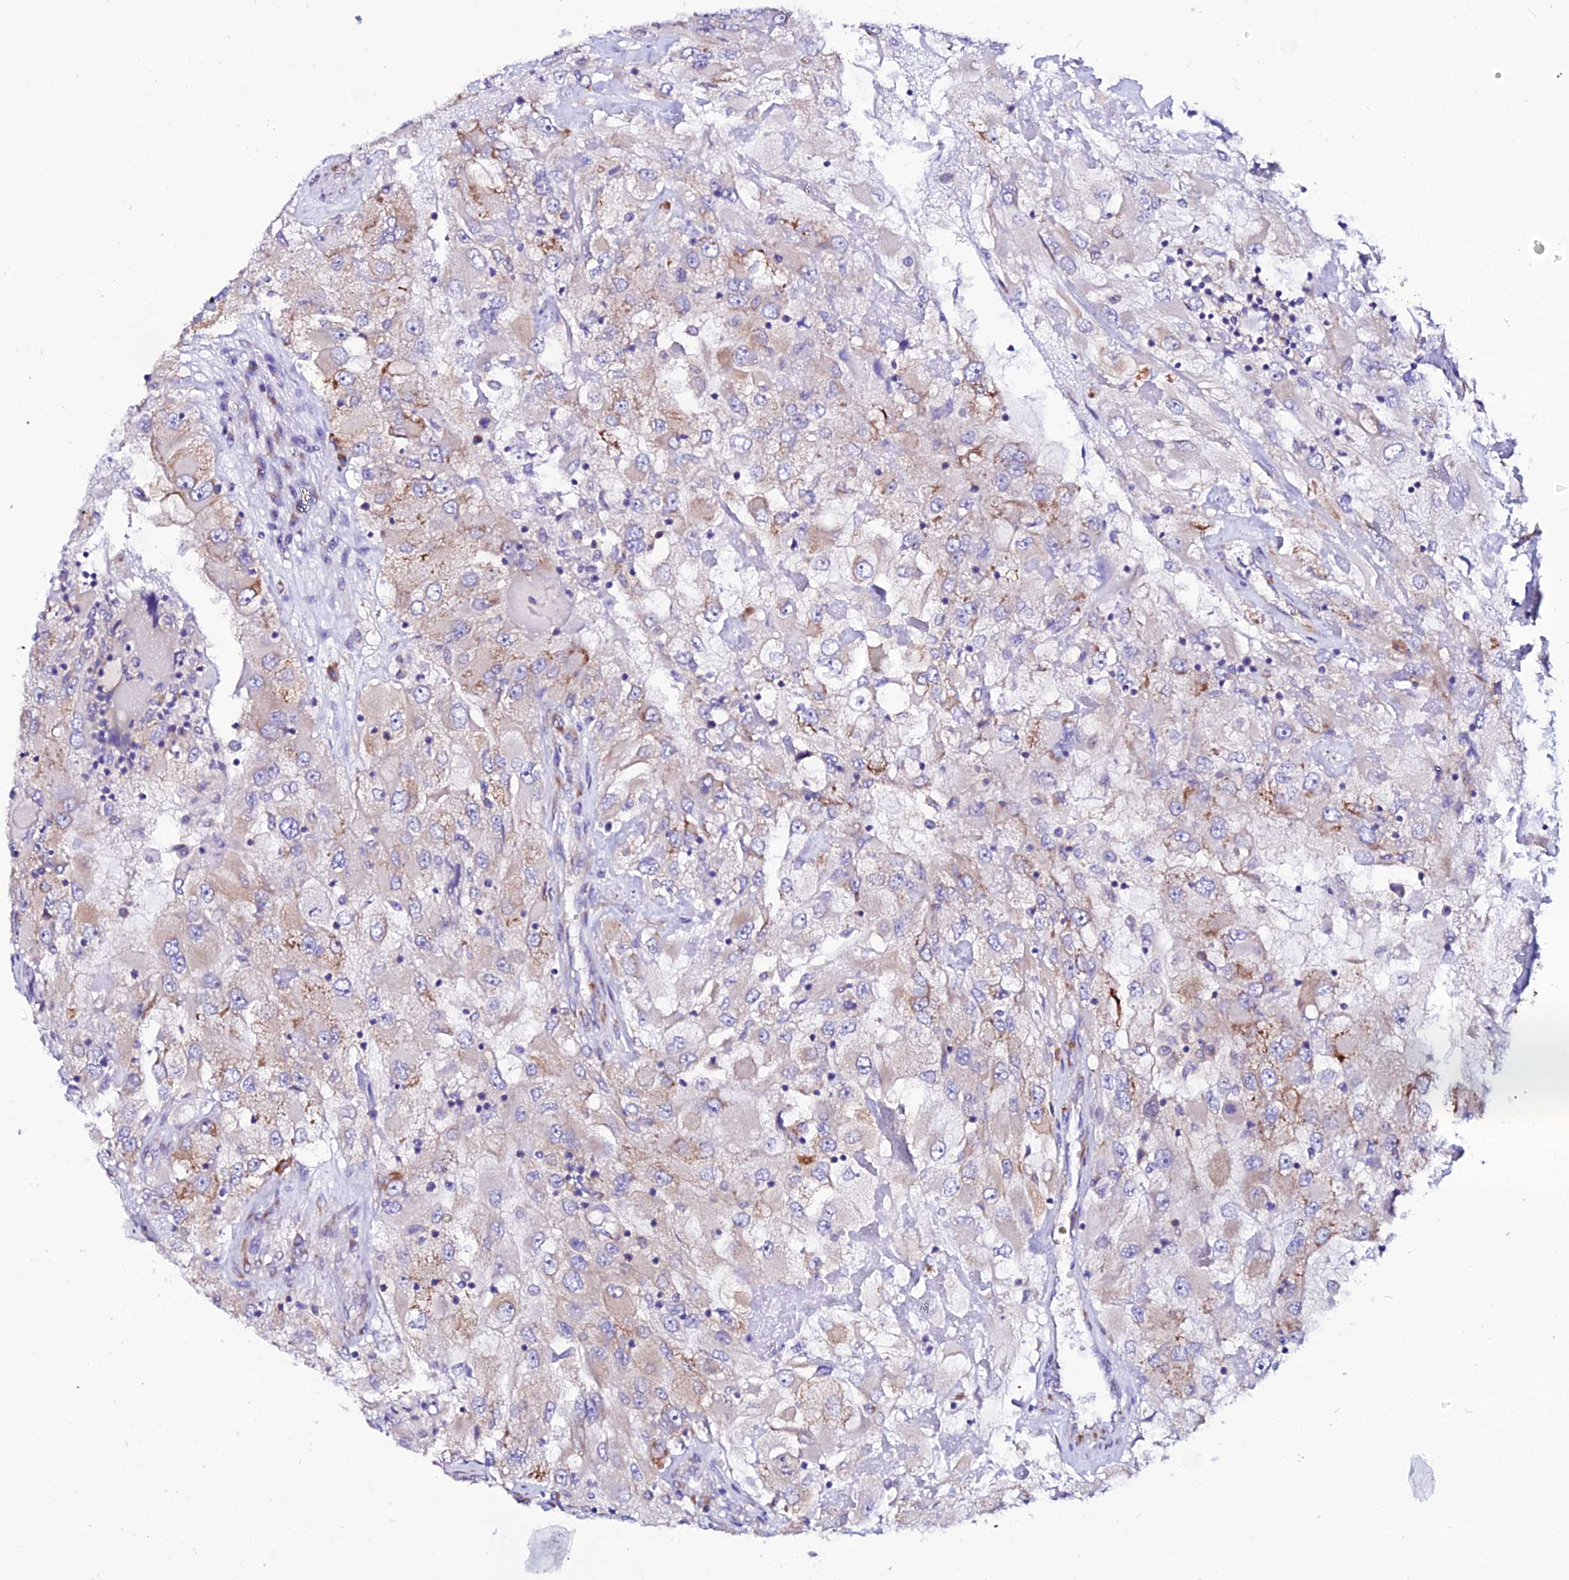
{"staining": {"intensity": "weak", "quantity": "25%-75%", "location": "cytoplasmic/membranous"}, "tissue": "renal cancer", "cell_type": "Tumor cells", "image_type": "cancer", "snomed": [{"axis": "morphology", "description": "Adenocarcinoma, NOS"}, {"axis": "topography", "description": "Kidney"}], "caption": "Renal cancer (adenocarcinoma) stained for a protein (brown) displays weak cytoplasmic/membranous positive positivity in about 25%-75% of tumor cells.", "gene": "EEF1G", "patient": {"sex": "female", "age": 52}}